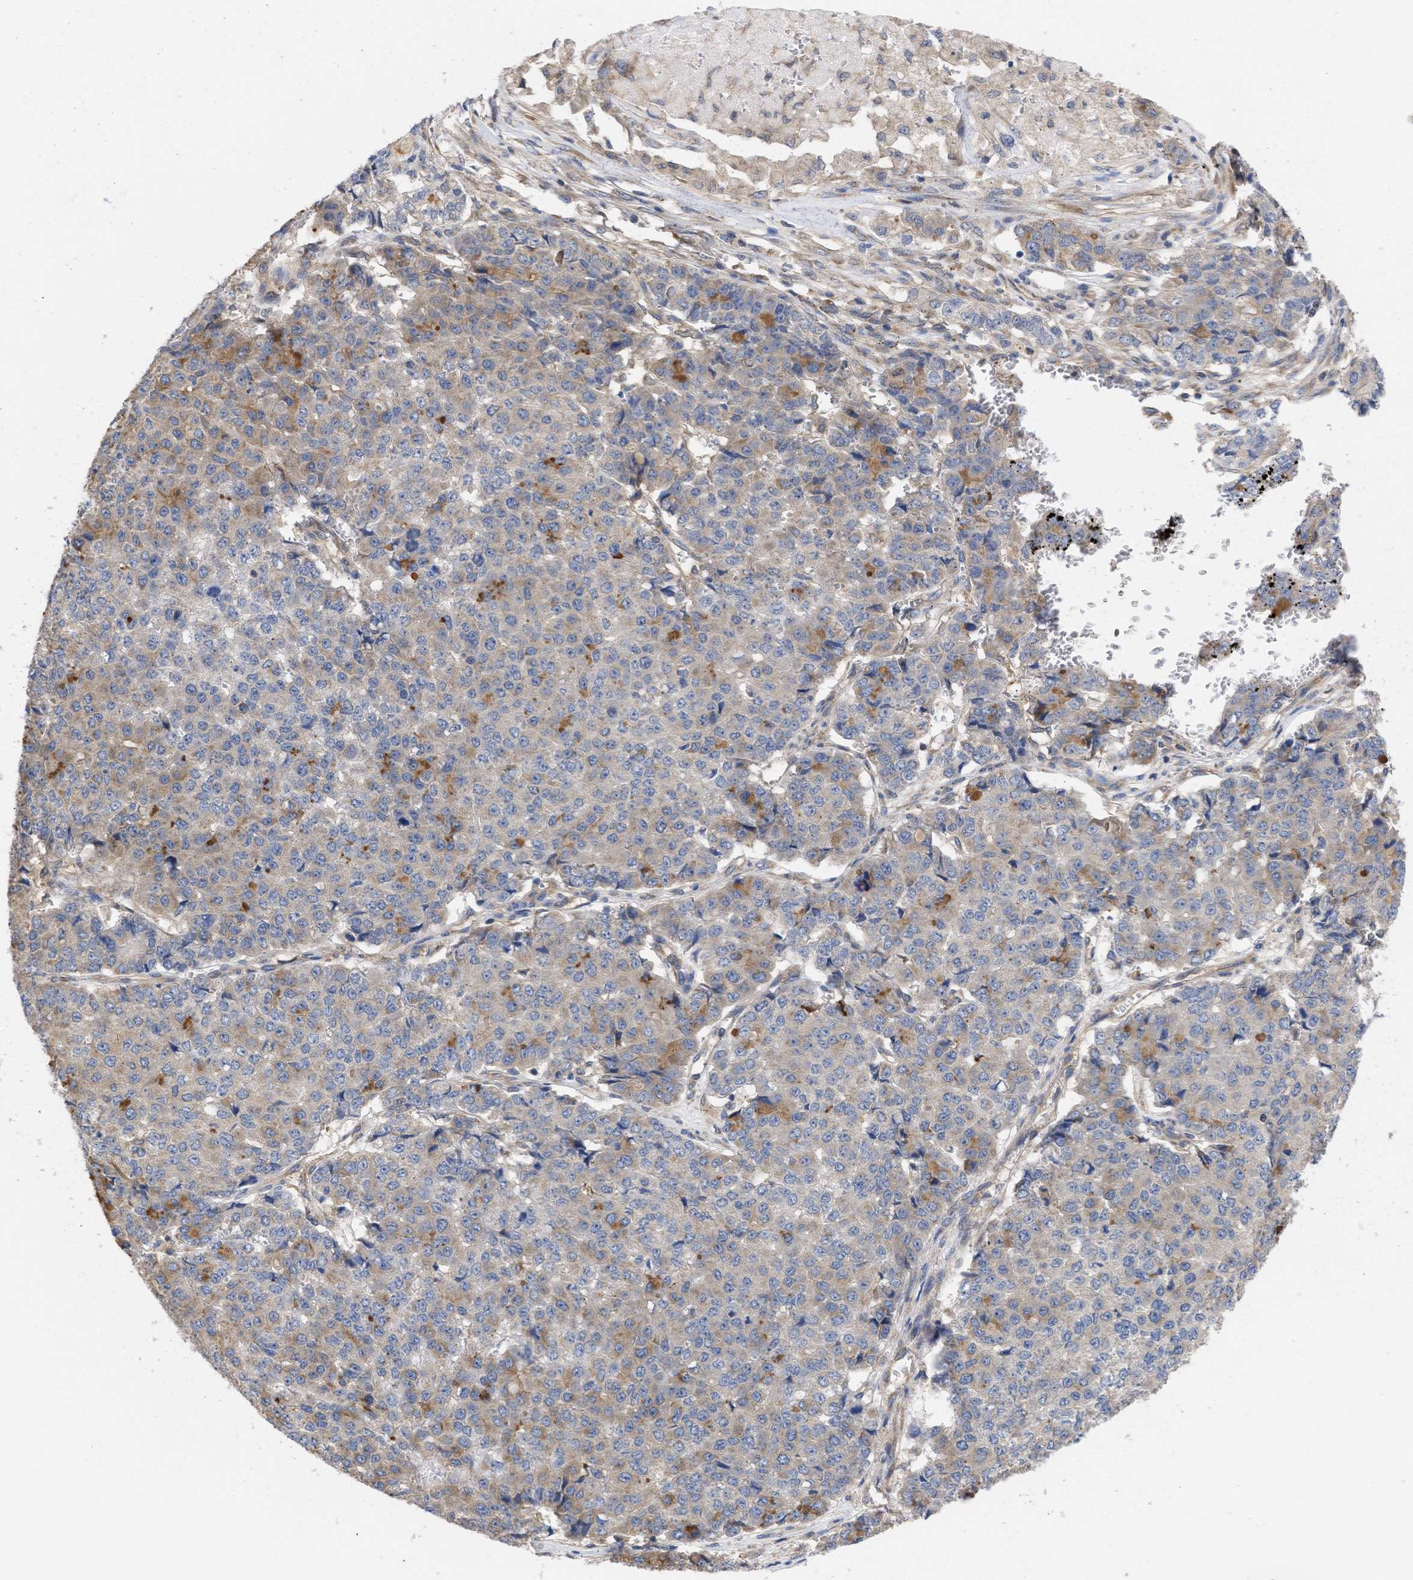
{"staining": {"intensity": "moderate", "quantity": "25%-75%", "location": "cytoplasmic/membranous"}, "tissue": "pancreatic cancer", "cell_type": "Tumor cells", "image_type": "cancer", "snomed": [{"axis": "morphology", "description": "Adenocarcinoma, NOS"}, {"axis": "topography", "description": "Pancreas"}], "caption": "Human pancreatic cancer (adenocarcinoma) stained for a protein (brown) exhibits moderate cytoplasmic/membranous positive expression in approximately 25%-75% of tumor cells.", "gene": "MAP2K3", "patient": {"sex": "male", "age": 50}}